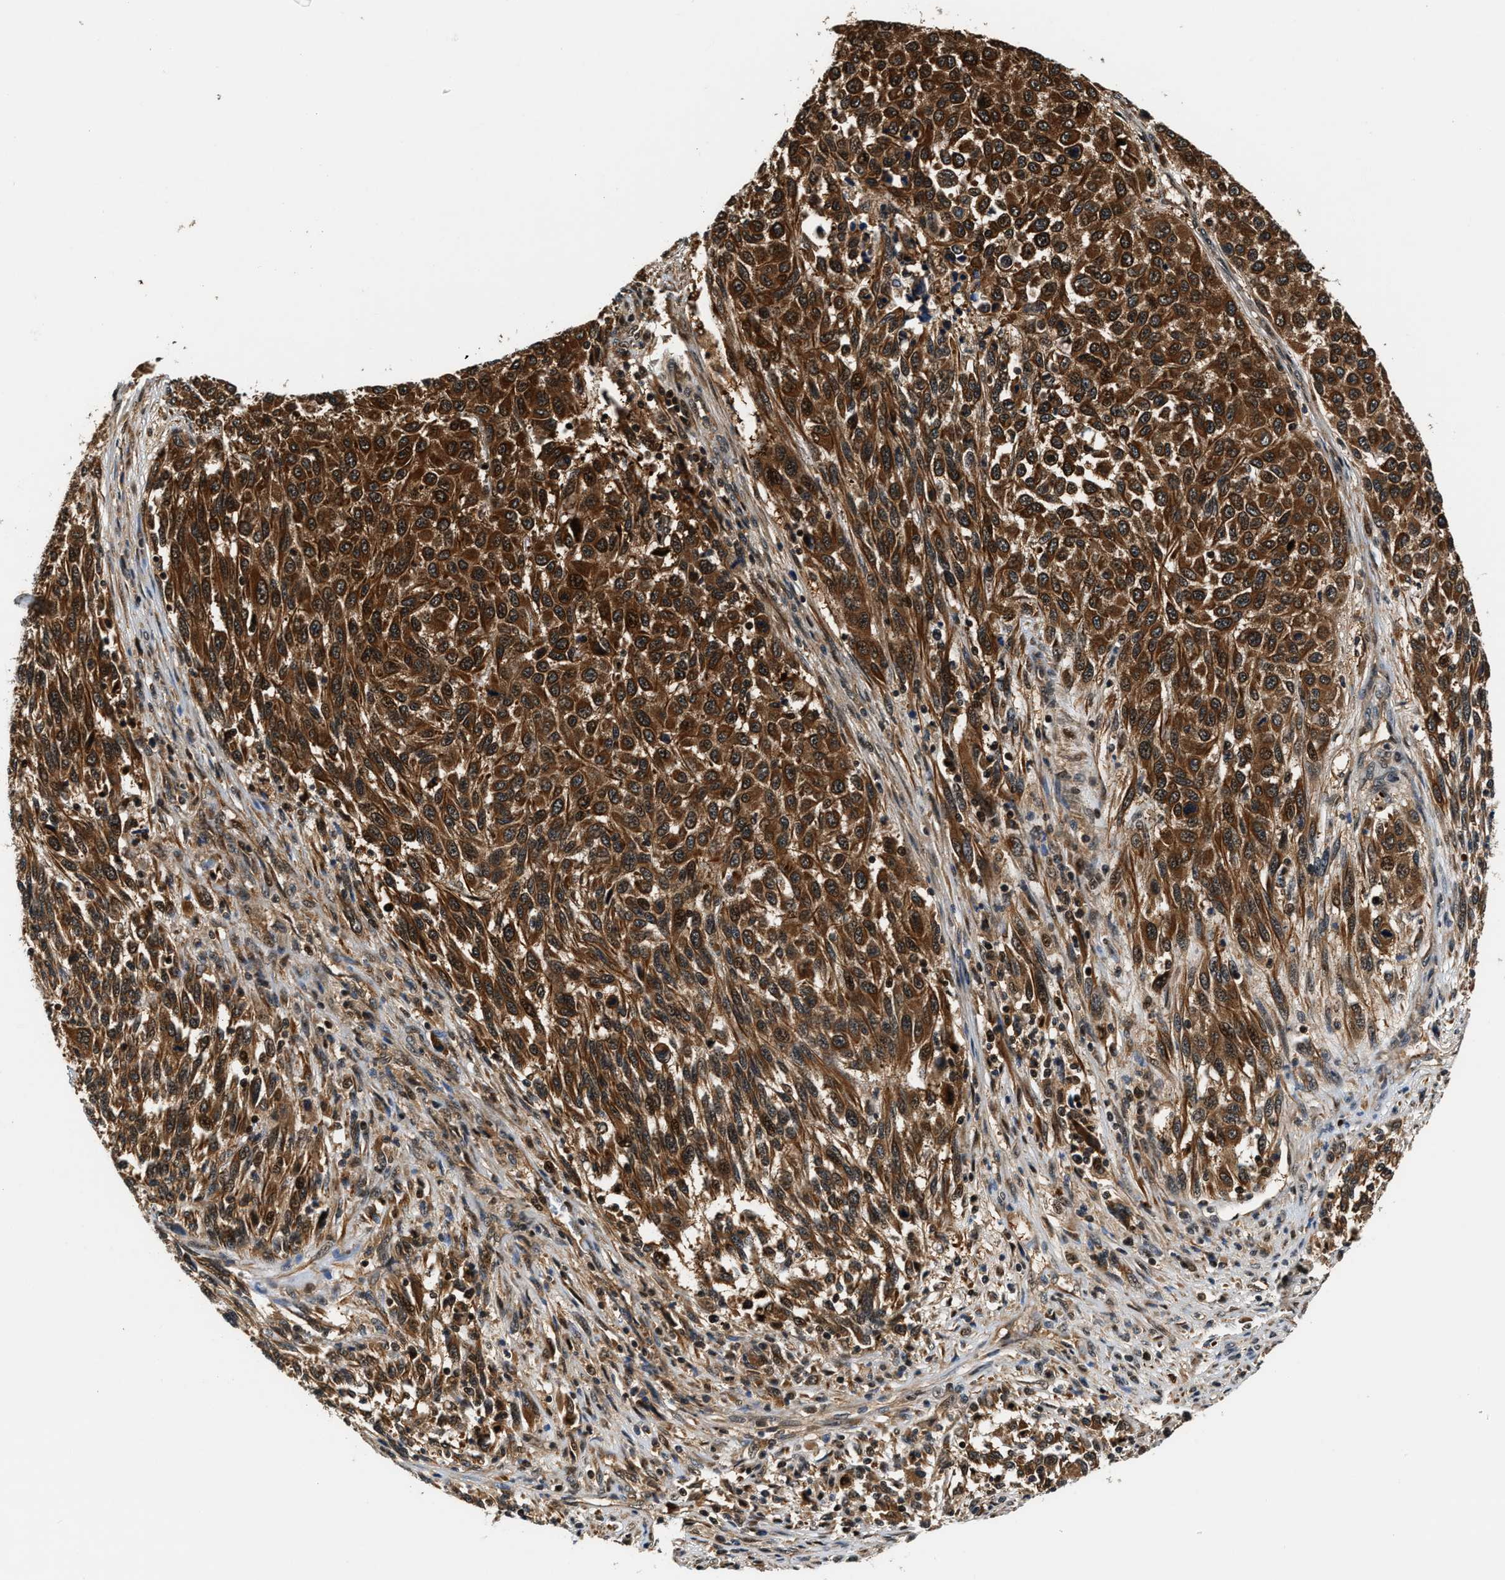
{"staining": {"intensity": "strong", "quantity": ">75%", "location": "cytoplasmic/membranous"}, "tissue": "melanoma", "cell_type": "Tumor cells", "image_type": "cancer", "snomed": [{"axis": "morphology", "description": "Malignant melanoma, Metastatic site"}, {"axis": "topography", "description": "Lymph node"}], "caption": "Immunohistochemical staining of human malignant melanoma (metastatic site) shows high levels of strong cytoplasmic/membranous protein expression in approximately >75% of tumor cells.", "gene": "TUT7", "patient": {"sex": "male", "age": 61}}